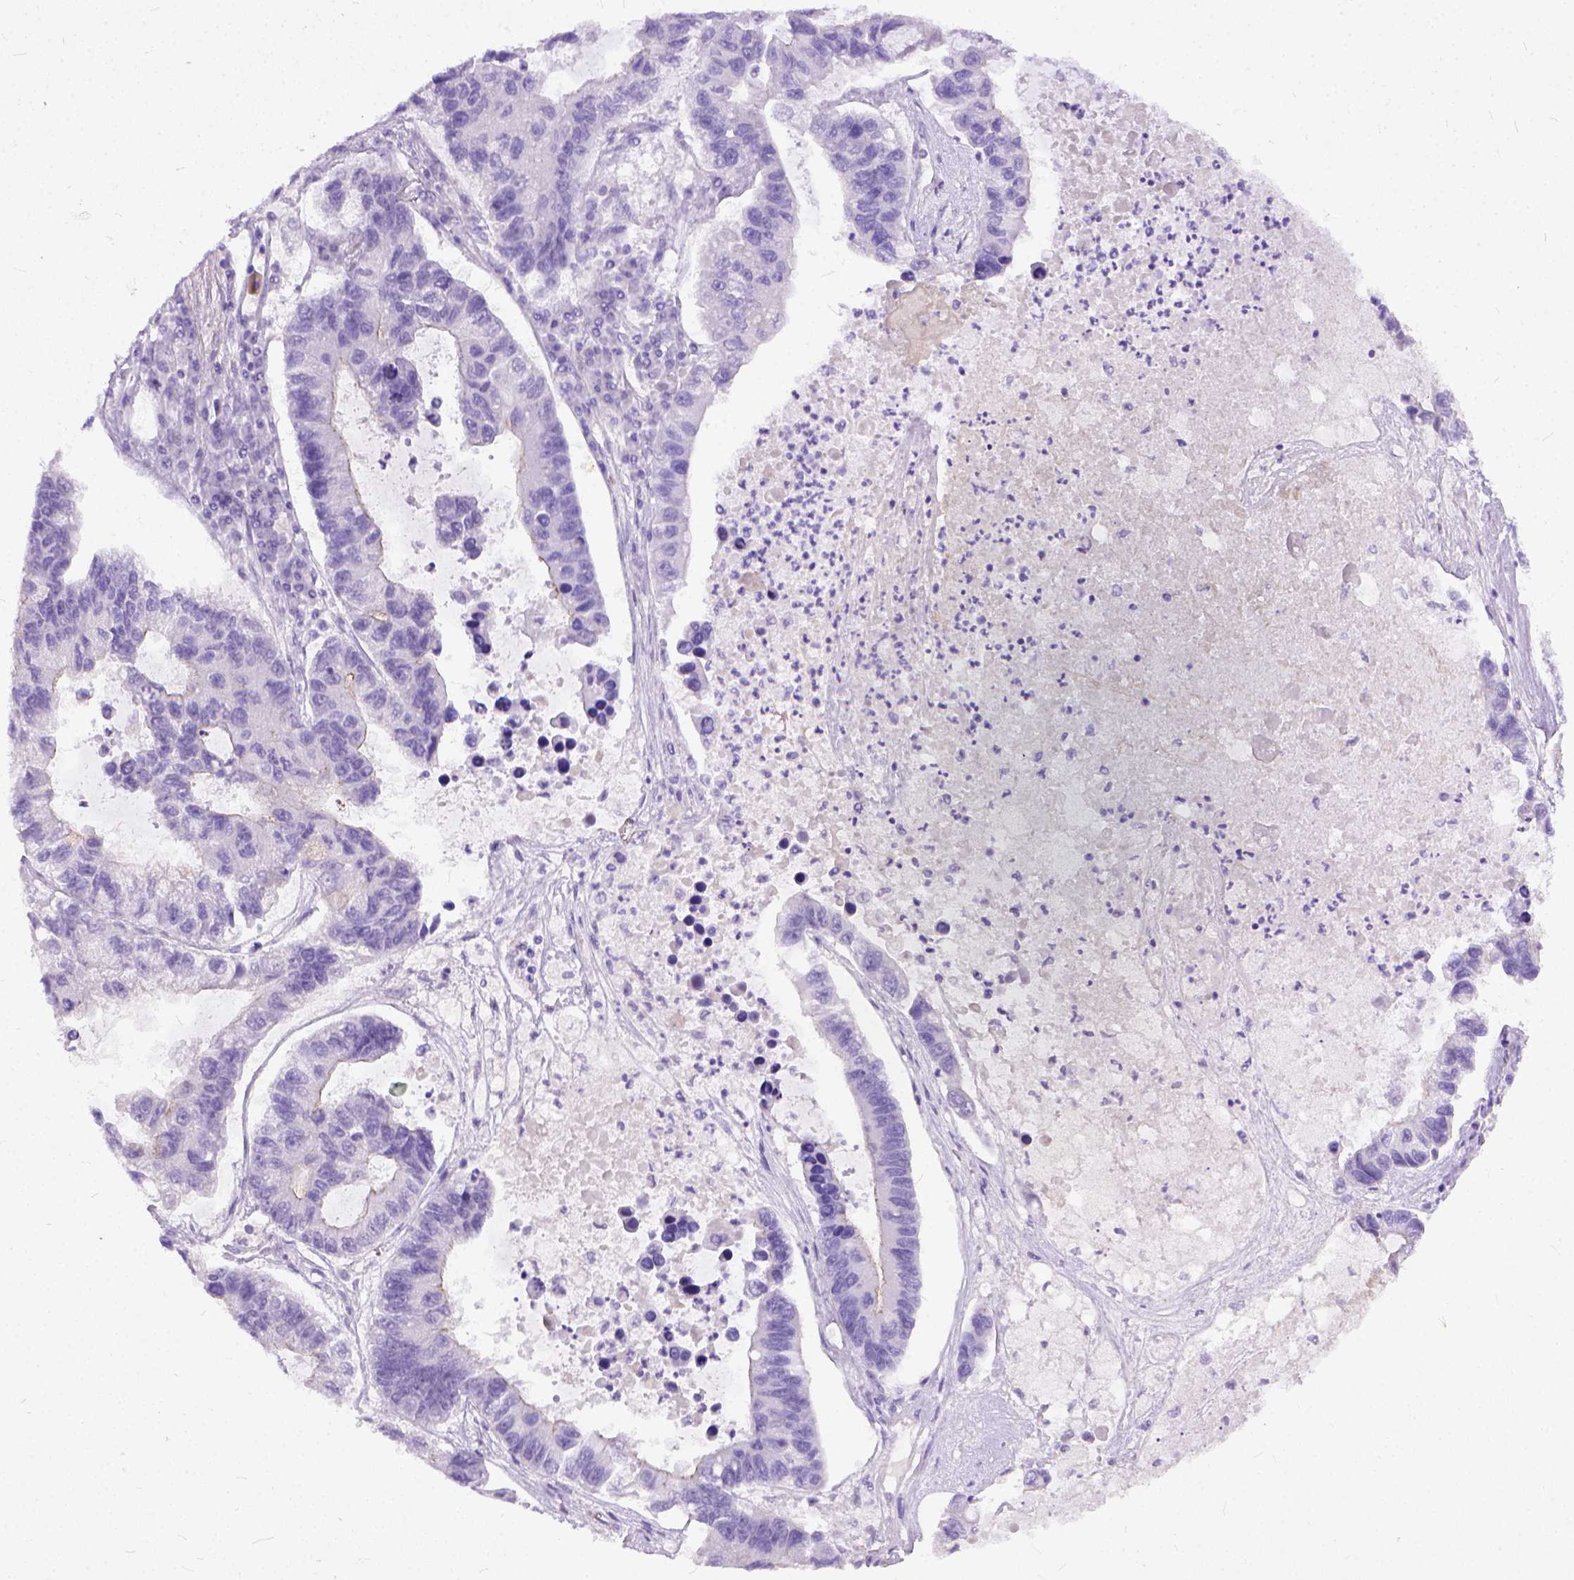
{"staining": {"intensity": "negative", "quantity": "none", "location": "none"}, "tissue": "lung cancer", "cell_type": "Tumor cells", "image_type": "cancer", "snomed": [{"axis": "morphology", "description": "Adenocarcinoma, NOS"}, {"axis": "topography", "description": "Bronchus"}, {"axis": "topography", "description": "Lung"}], "caption": "A micrograph of human adenocarcinoma (lung) is negative for staining in tumor cells.", "gene": "ADGRF1", "patient": {"sex": "female", "age": 51}}